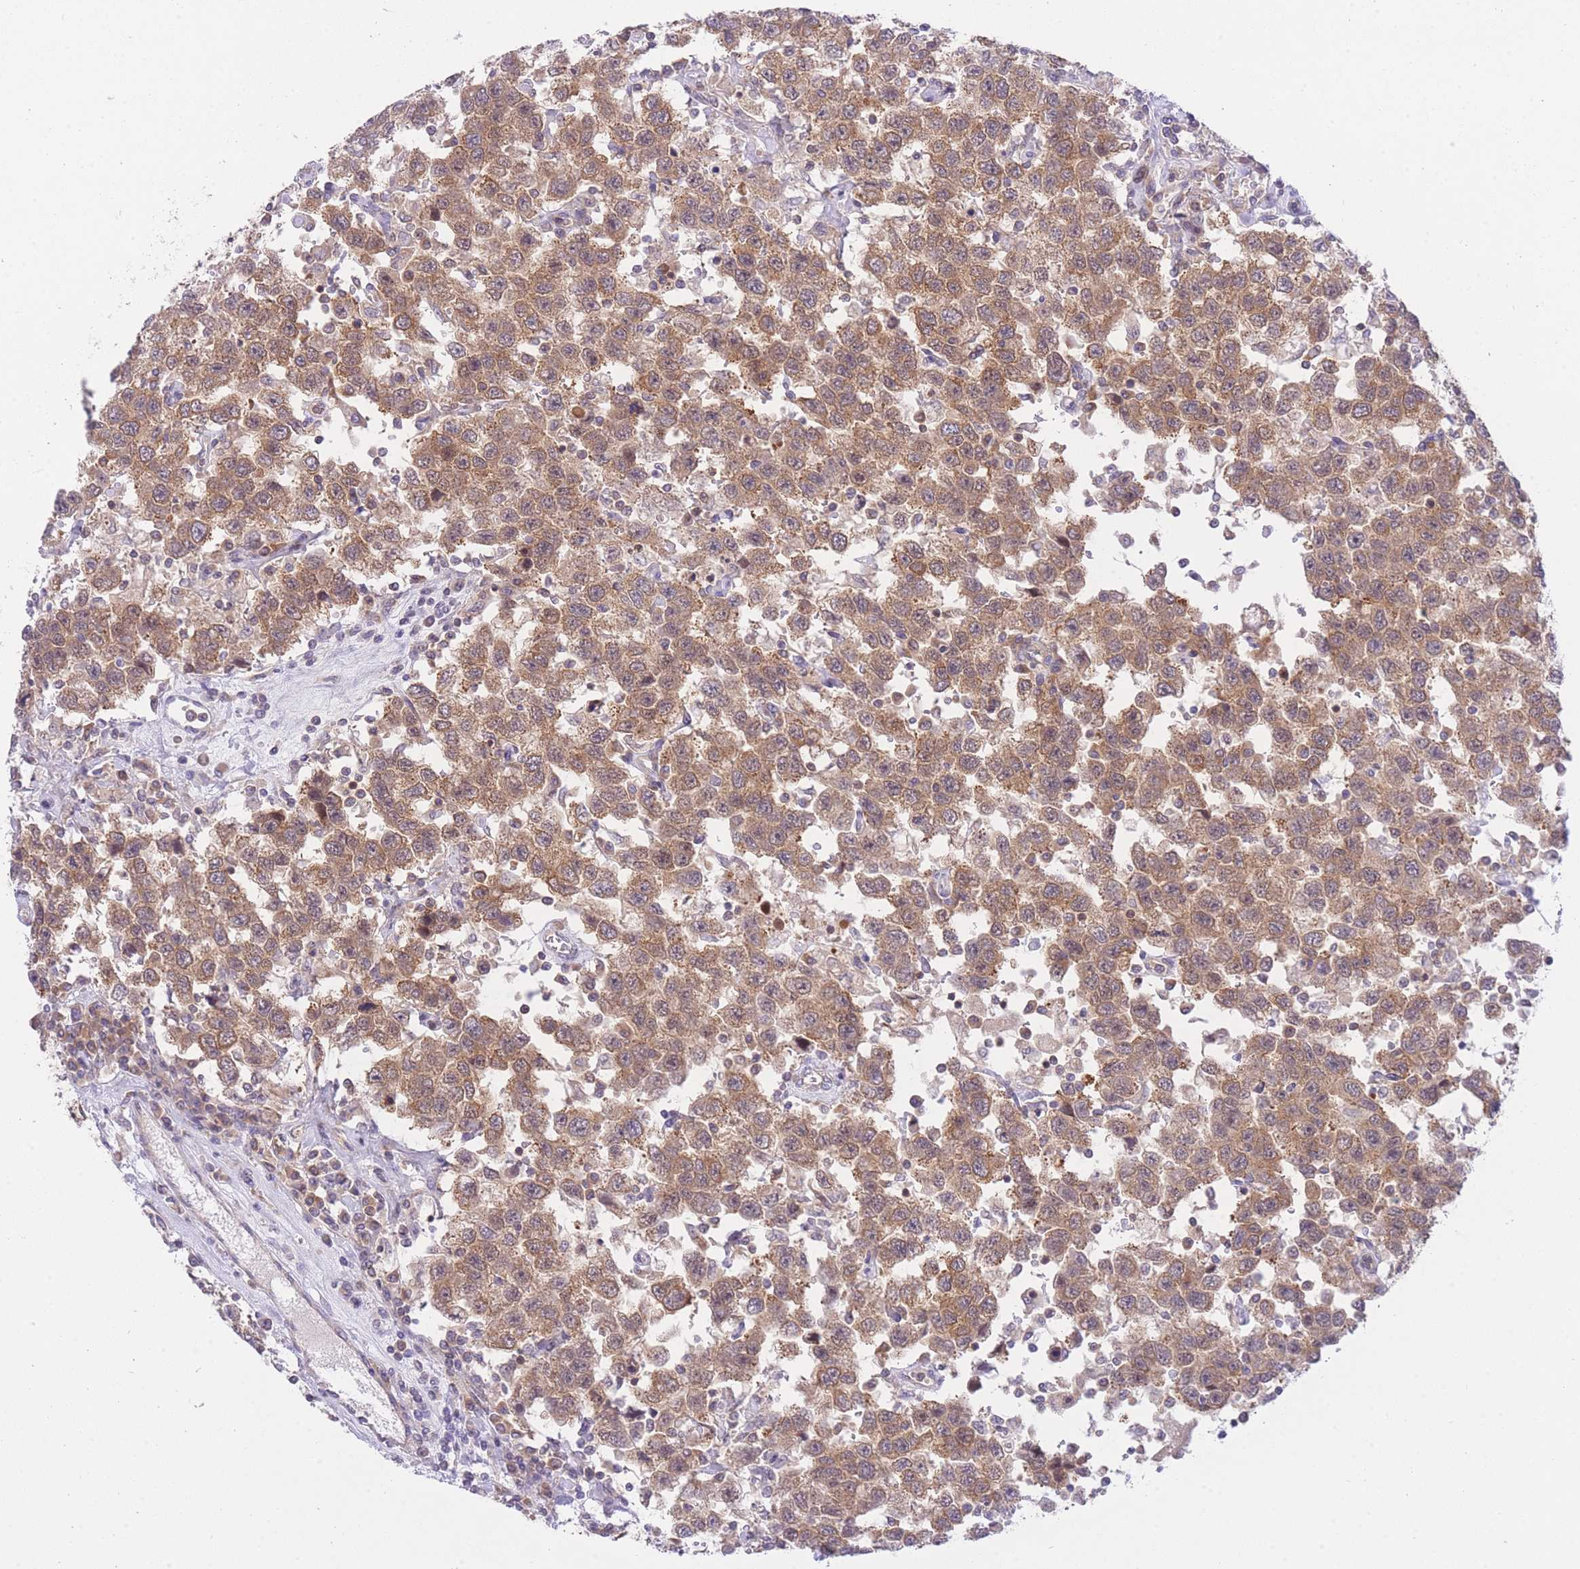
{"staining": {"intensity": "moderate", "quantity": ">75%", "location": "cytoplasmic/membranous"}, "tissue": "testis cancer", "cell_type": "Tumor cells", "image_type": "cancer", "snomed": [{"axis": "morphology", "description": "Seminoma, NOS"}, {"axis": "topography", "description": "Testis"}], "caption": "There is medium levels of moderate cytoplasmic/membranous positivity in tumor cells of testis cancer (seminoma), as demonstrated by immunohistochemical staining (brown color).", "gene": "EIF2B2", "patient": {"sex": "male", "age": 41}}